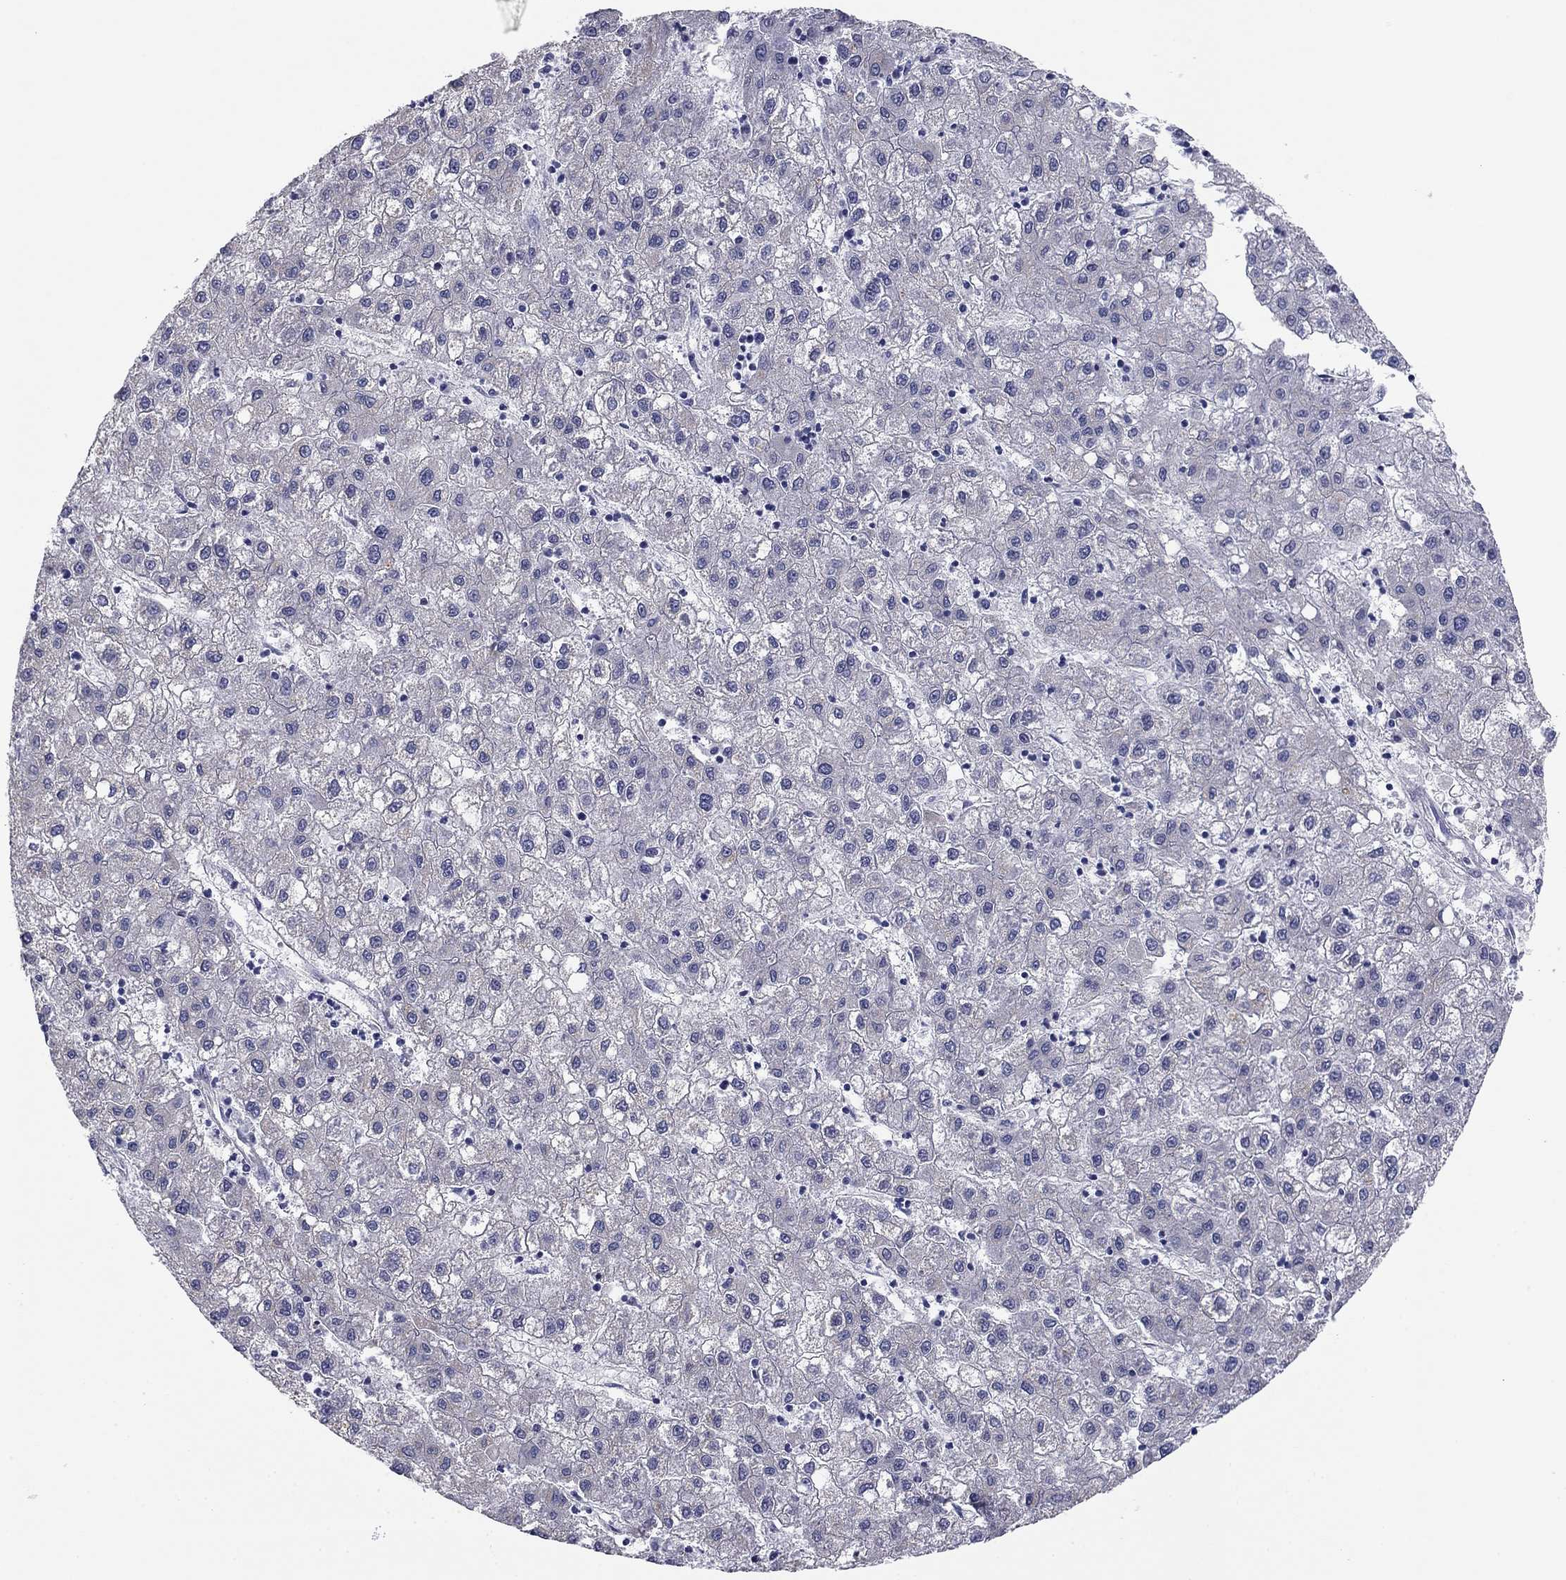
{"staining": {"intensity": "negative", "quantity": "none", "location": "none"}, "tissue": "liver cancer", "cell_type": "Tumor cells", "image_type": "cancer", "snomed": [{"axis": "morphology", "description": "Carcinoma, Hepatocellular, NOS"}, {"axis": "topography", "description": "Liver"}], "caption": "DAB immunohistochemical staining of liver cancer (hepatocellular carcinoma) shows no significant expression in tumor cells.", "gene": "SEPTIN3", "patient": {"sex": "male", "age": 72}}